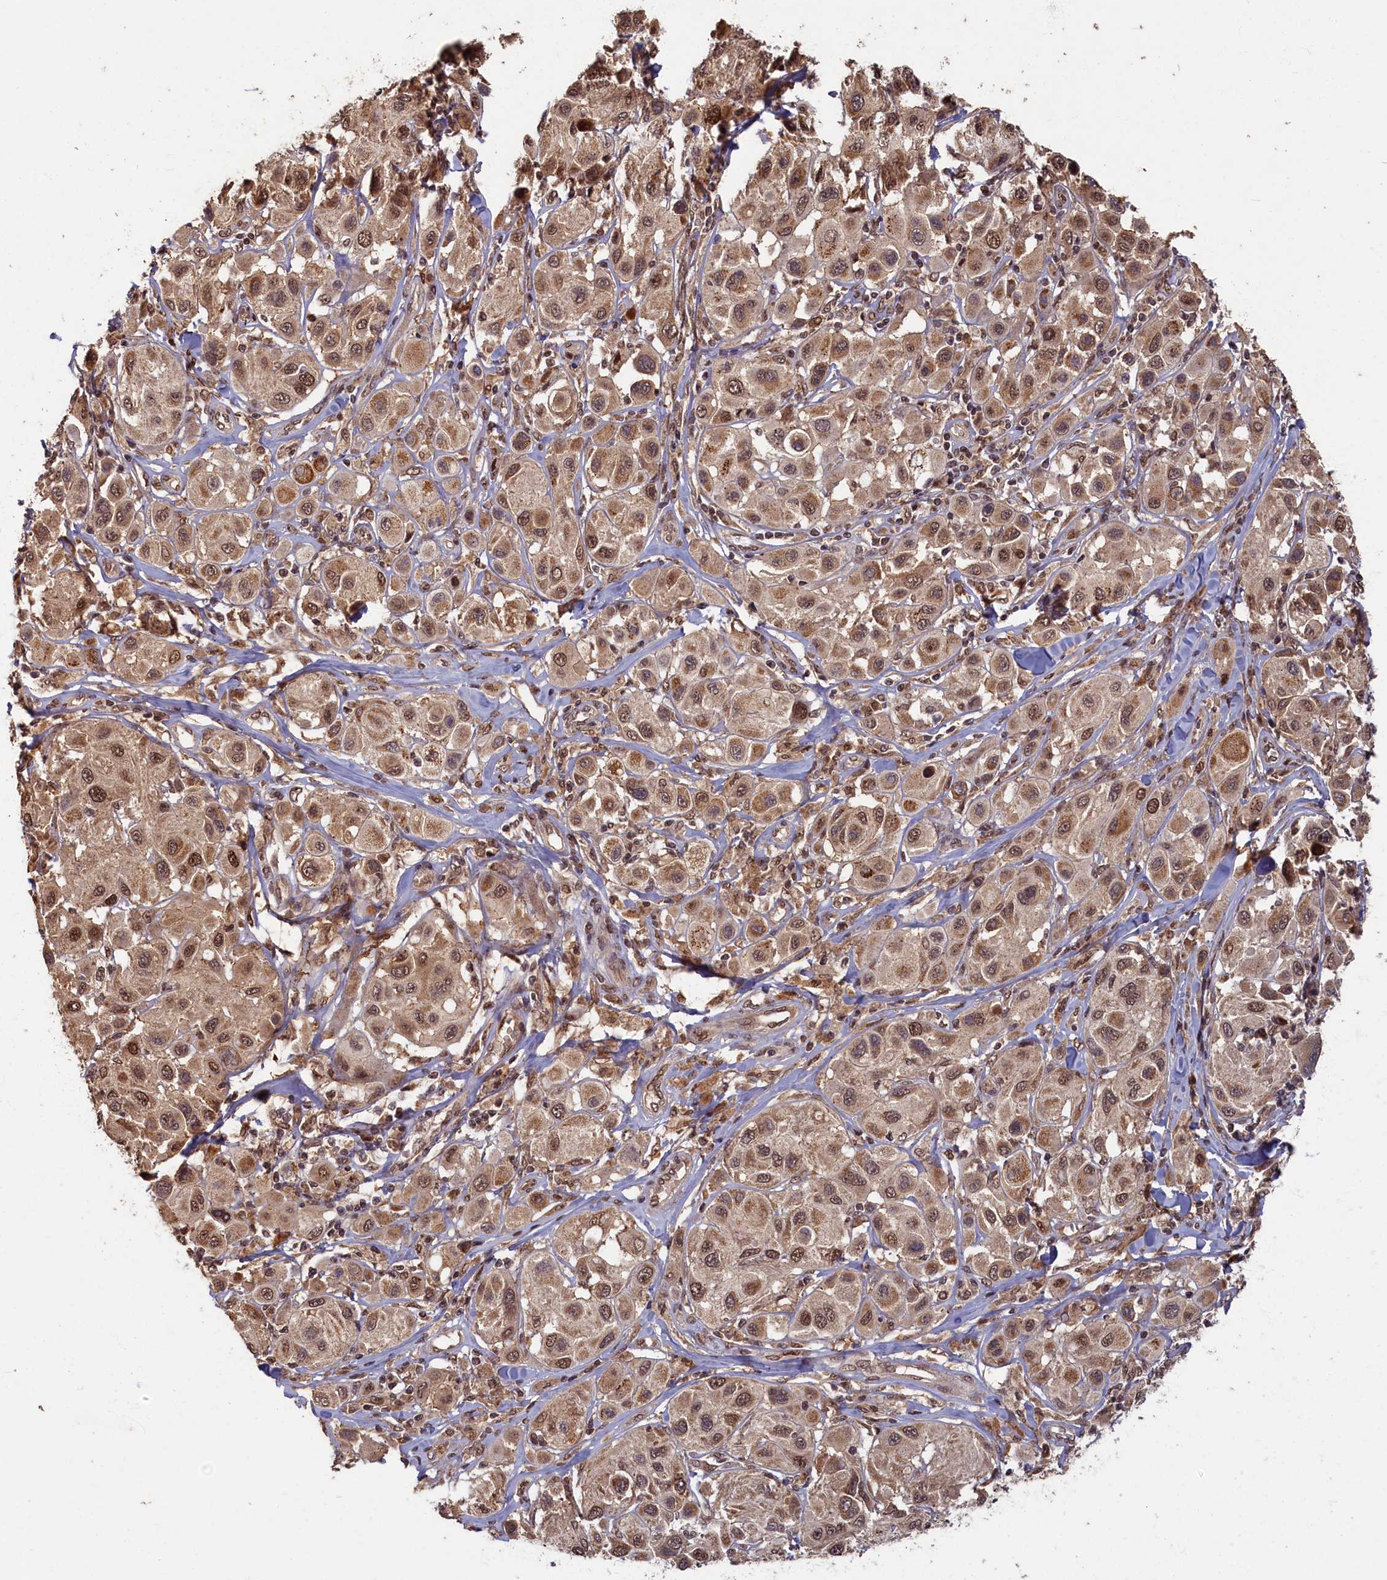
{"staining": {"intensity": "moderate", "quantity": ">75%", "location": "cytoplasmic/membranous,nuclear"}, "tissue": "melanoma", "cell_type": "Tumor cells", "image_type": "cancer", "snomed": [{"axis": "morphology", "description": "Malignant melanoma, Metastatic site"}, {"axis": "topography", "description": "Skin"}], "caption": "This is a micrograph of immunohistochemistry staining of melanoma, which shows moderate positivity in the cytoplasmic/membranous and nuclear of tumor cells.", "gene": "BRCA1", "patient": {"sex": "male", "age": 41}}